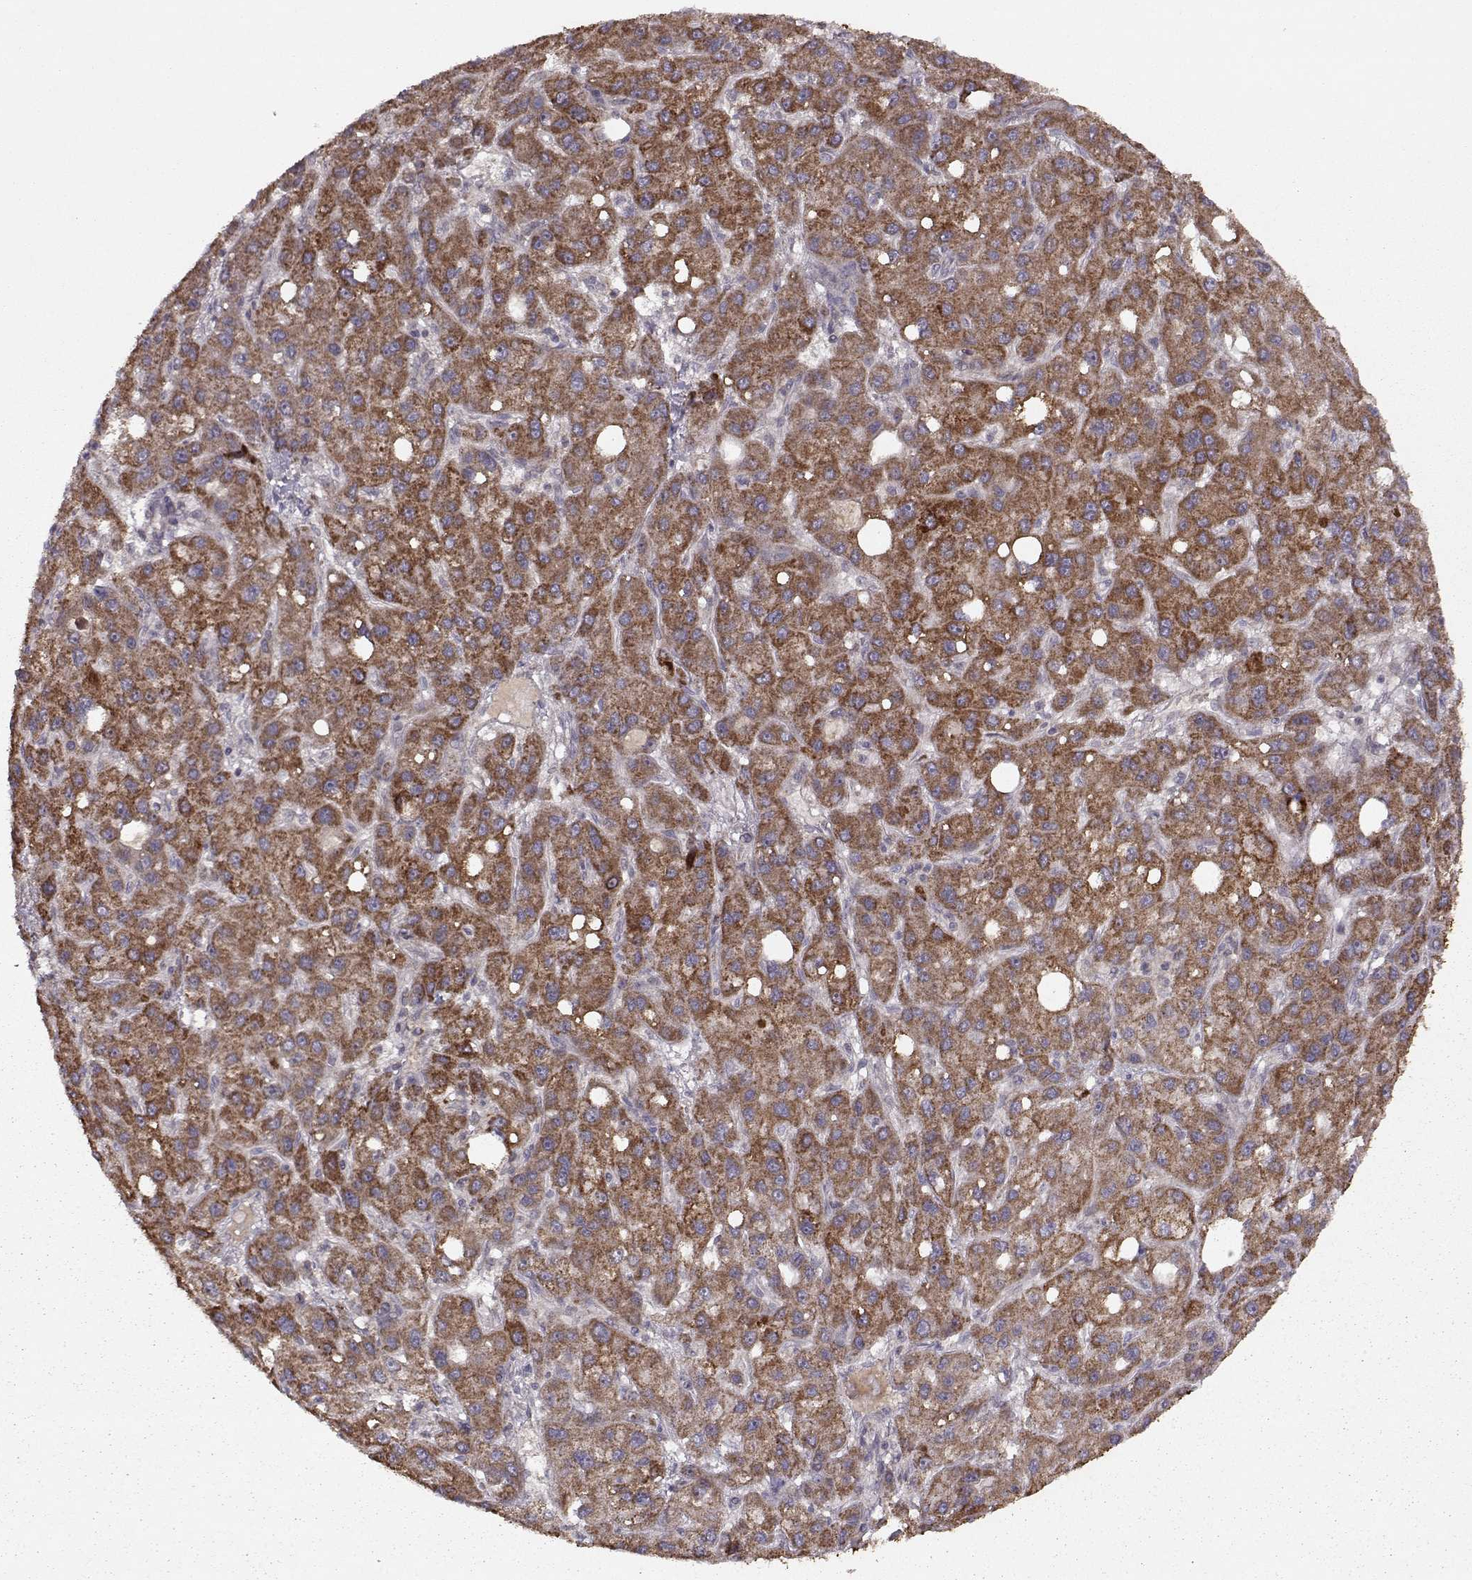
{"staining": {"intensity": "moderate", "quantity": ">75%", "location": "cytoplasmic/membranous"}, "tissue": "liver cancer", "cell_type": "Tumor cells", "image_type": "cancer", "snomed": [{"axis": "morphology", "description": "Carcinoma, Hepatocellular, NOS"}, {"axis": "topography", "description": "Liver"}], "caption": "Immunohistochemistry of liver cancer (hepatocellular carcinoma) reveals medium levels of moderate cytoplasmic/membranous staining in about >75% of tumor cells.", "gene": "CMTM3", "patient": {"sex": "male", "age": 73}}